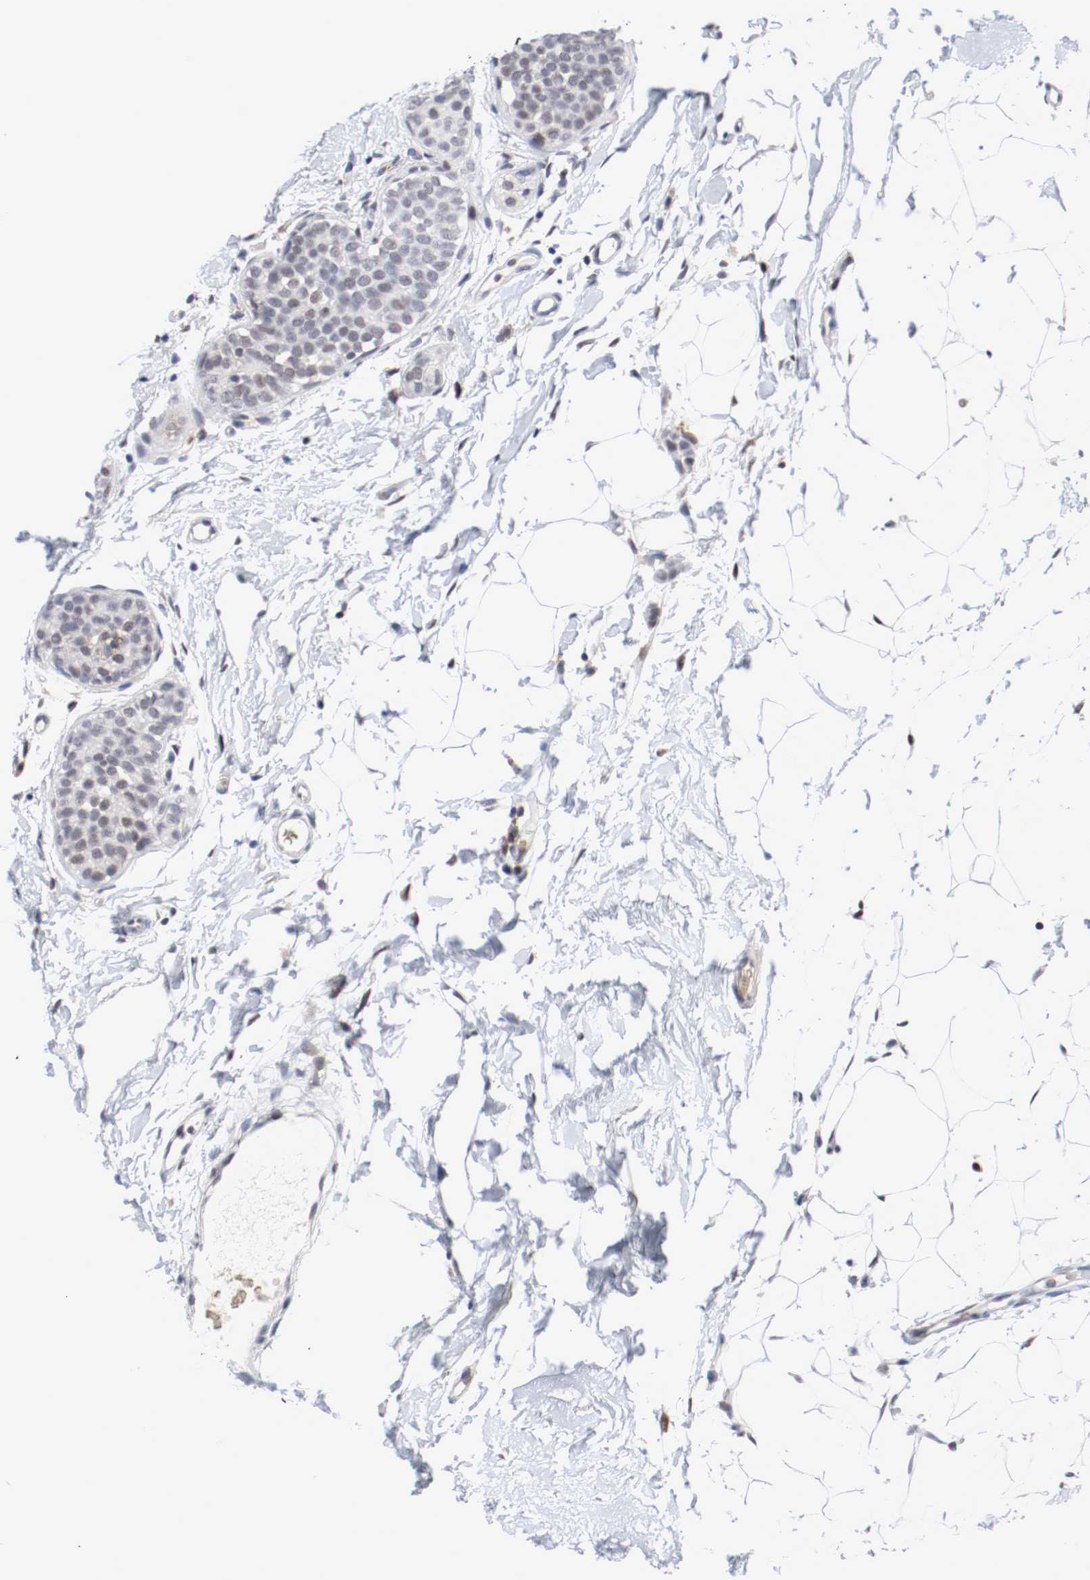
{"staining": {"intensity": "weak", "quantity": "<25%", "location": "nuclear"}, "tissue": "breast cancer", "cell_type": "Tumor cells", "image_type": "cancer", "snomed": [{"axis": "morphology", "description": "Lobular carcinoma, in situ"}, {"axis": "morphology", "description": "Lobular carcinoma"}, {"axis": "topography", "description": "Breast"}], "caption": "Immunohistochemistry image of human lobular carcinoma in situ (breast) stained for a protein (brown), which demonstrates no expression in tumor cells.", "gene": "JUND", "patient": {"sex": "female", "age": 41}}